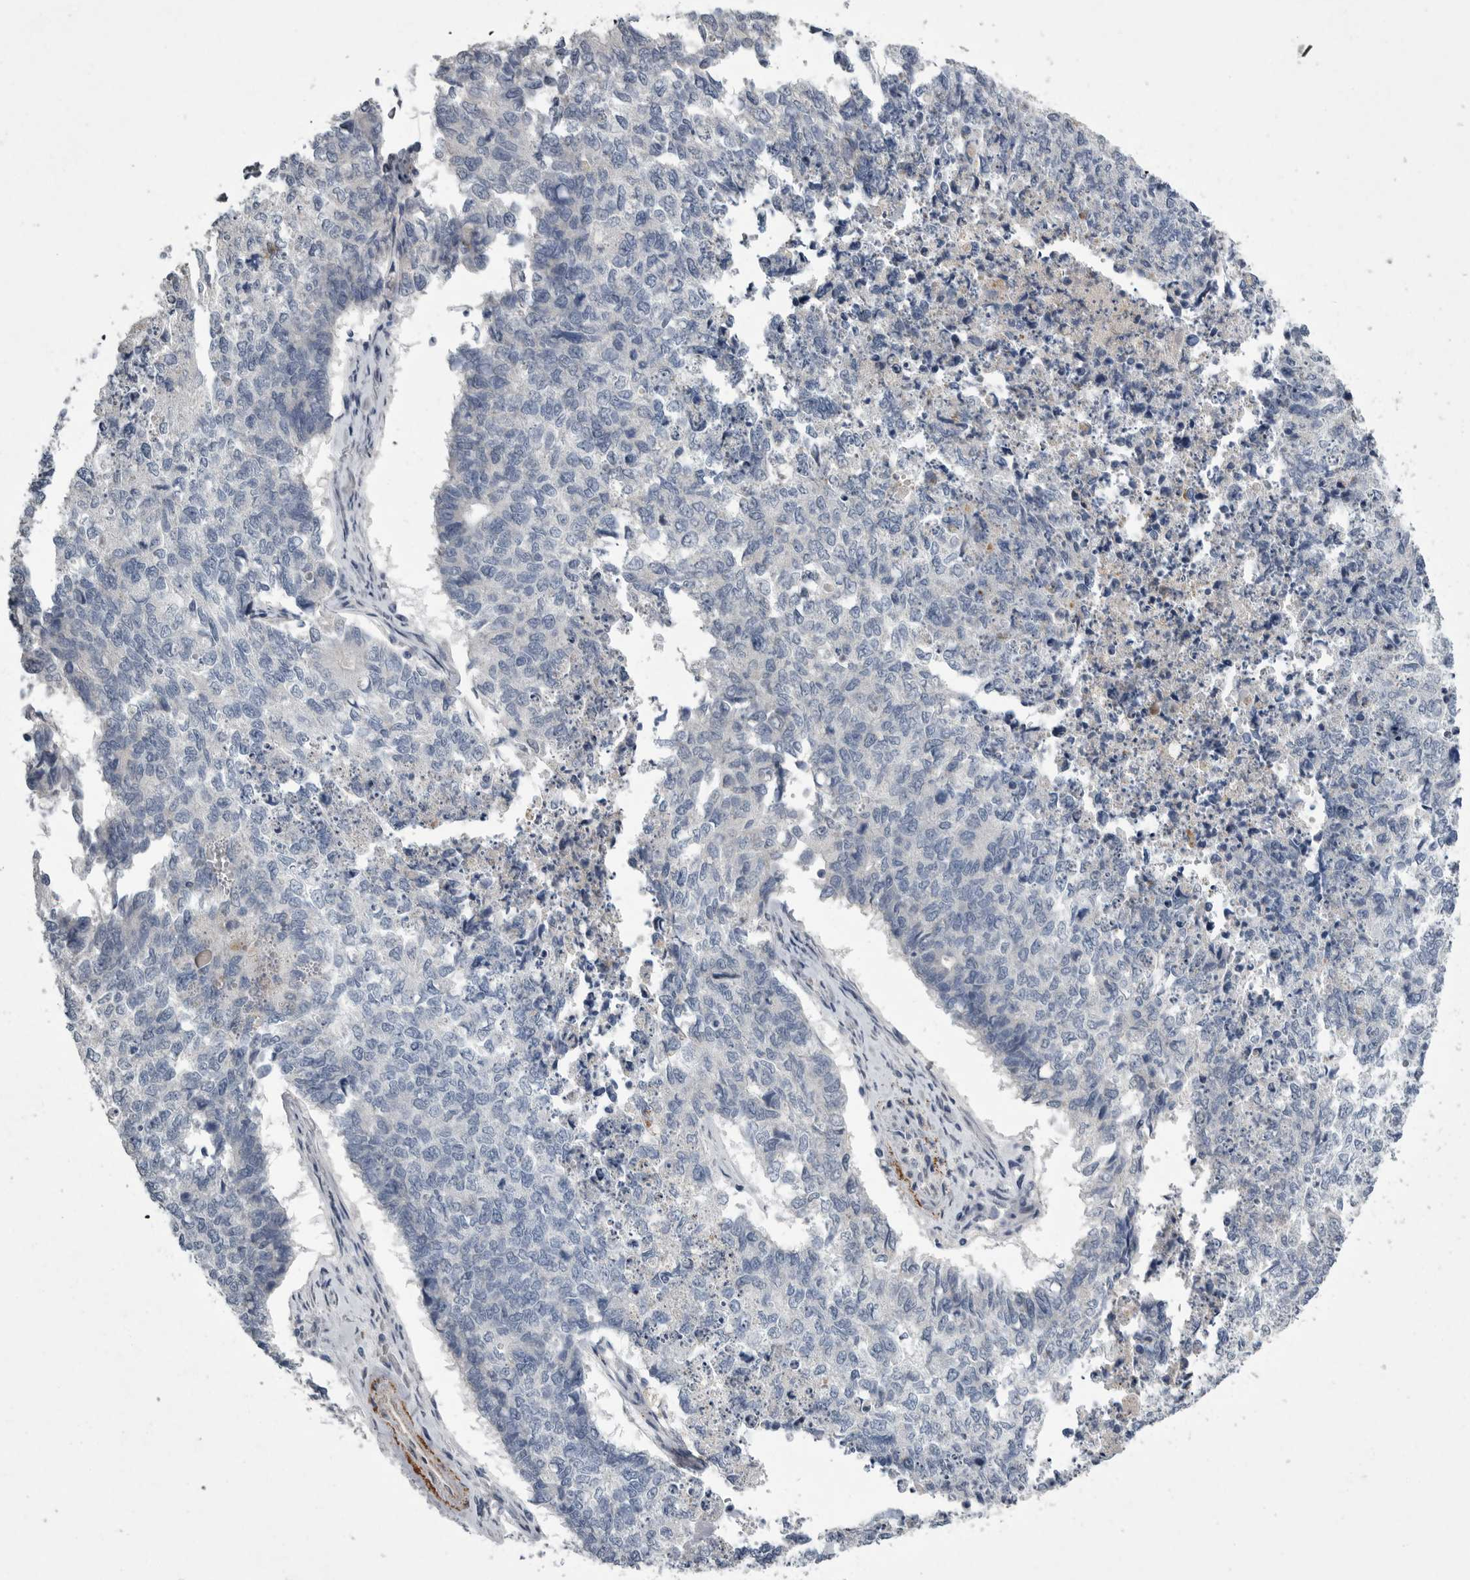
{"staining": {"intensity": "negative", "quantity": "none", "location": "none"}, "tissue": "cervical cancer", "cell_type": "Tumor cells", "image_type": "cancer", "snomed": [{"axis": "morphology", "description": "Squamous cell carcinoma, NOS"}, {"axis": "topography", "description": "Cervix"}], "caption": "High magnification brightfield microscopy of cervical cancer stained with DAB (3,3'-diaminobenzidine) (brown) and counterstained with hematoxylin (blue): tumor cells show no significant staining.", "gene": "CRP", "patient": {"sex": "female", "age": 63}}